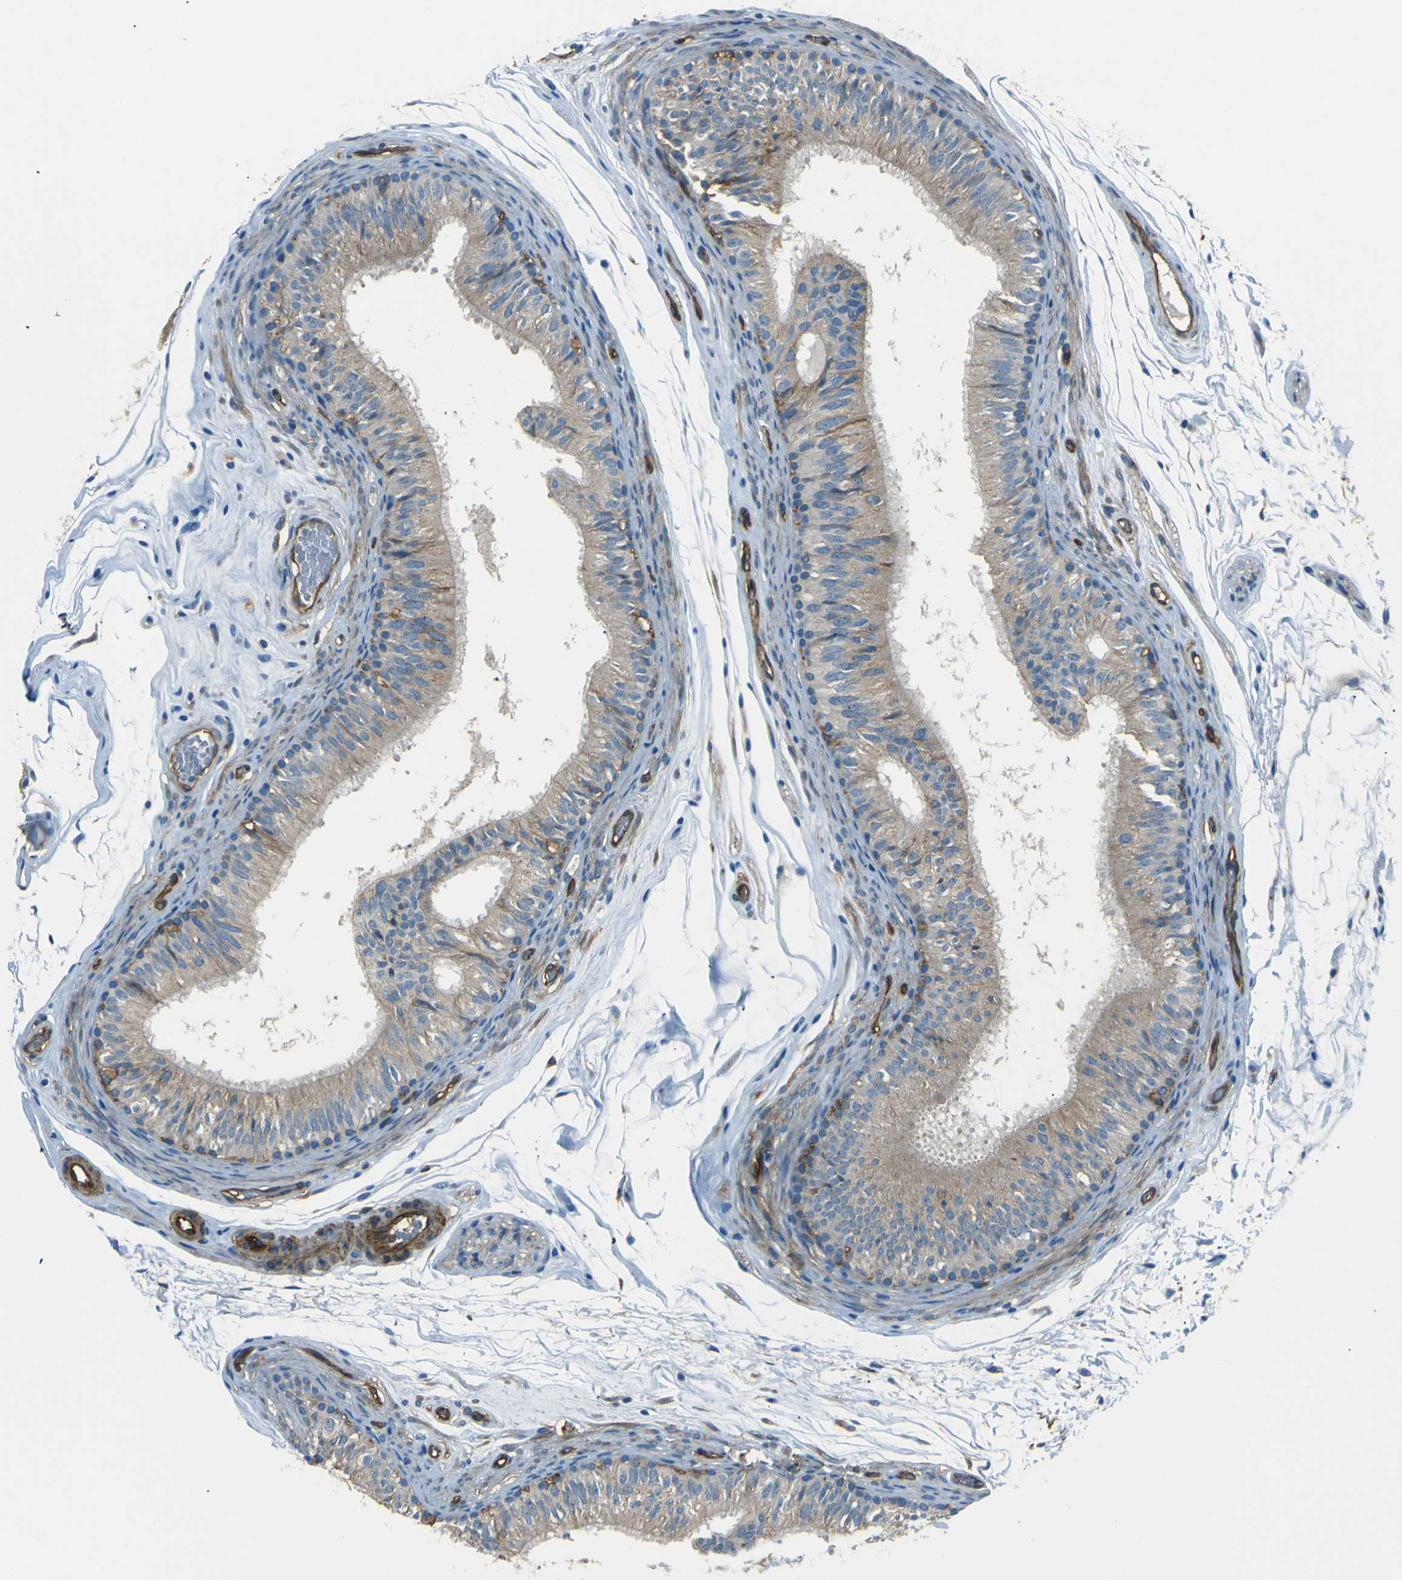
{"staining": {"intensity": "moderate", "quantity": ">75%", "location": "cytoplasmic/membranous"}, "tissue": "epididymis", "cell_type": "Glandular cells", "image_type": "normal", "snomed": [{"axis": "morphology", "description": "Normal tissue, NOS"}, {"axis": "topography", "description": "Epididymis"}], "caption": "Immunohistochemistry (DAB (3,3'-diaminobenzidine)) staining of unremarkable epididymis reveals moderate cytoplasmic/membranous protein staining in about >75% of glandular cells.", "gene": "ENTPD1", "patient": {"sex": "male", "age": 36}}